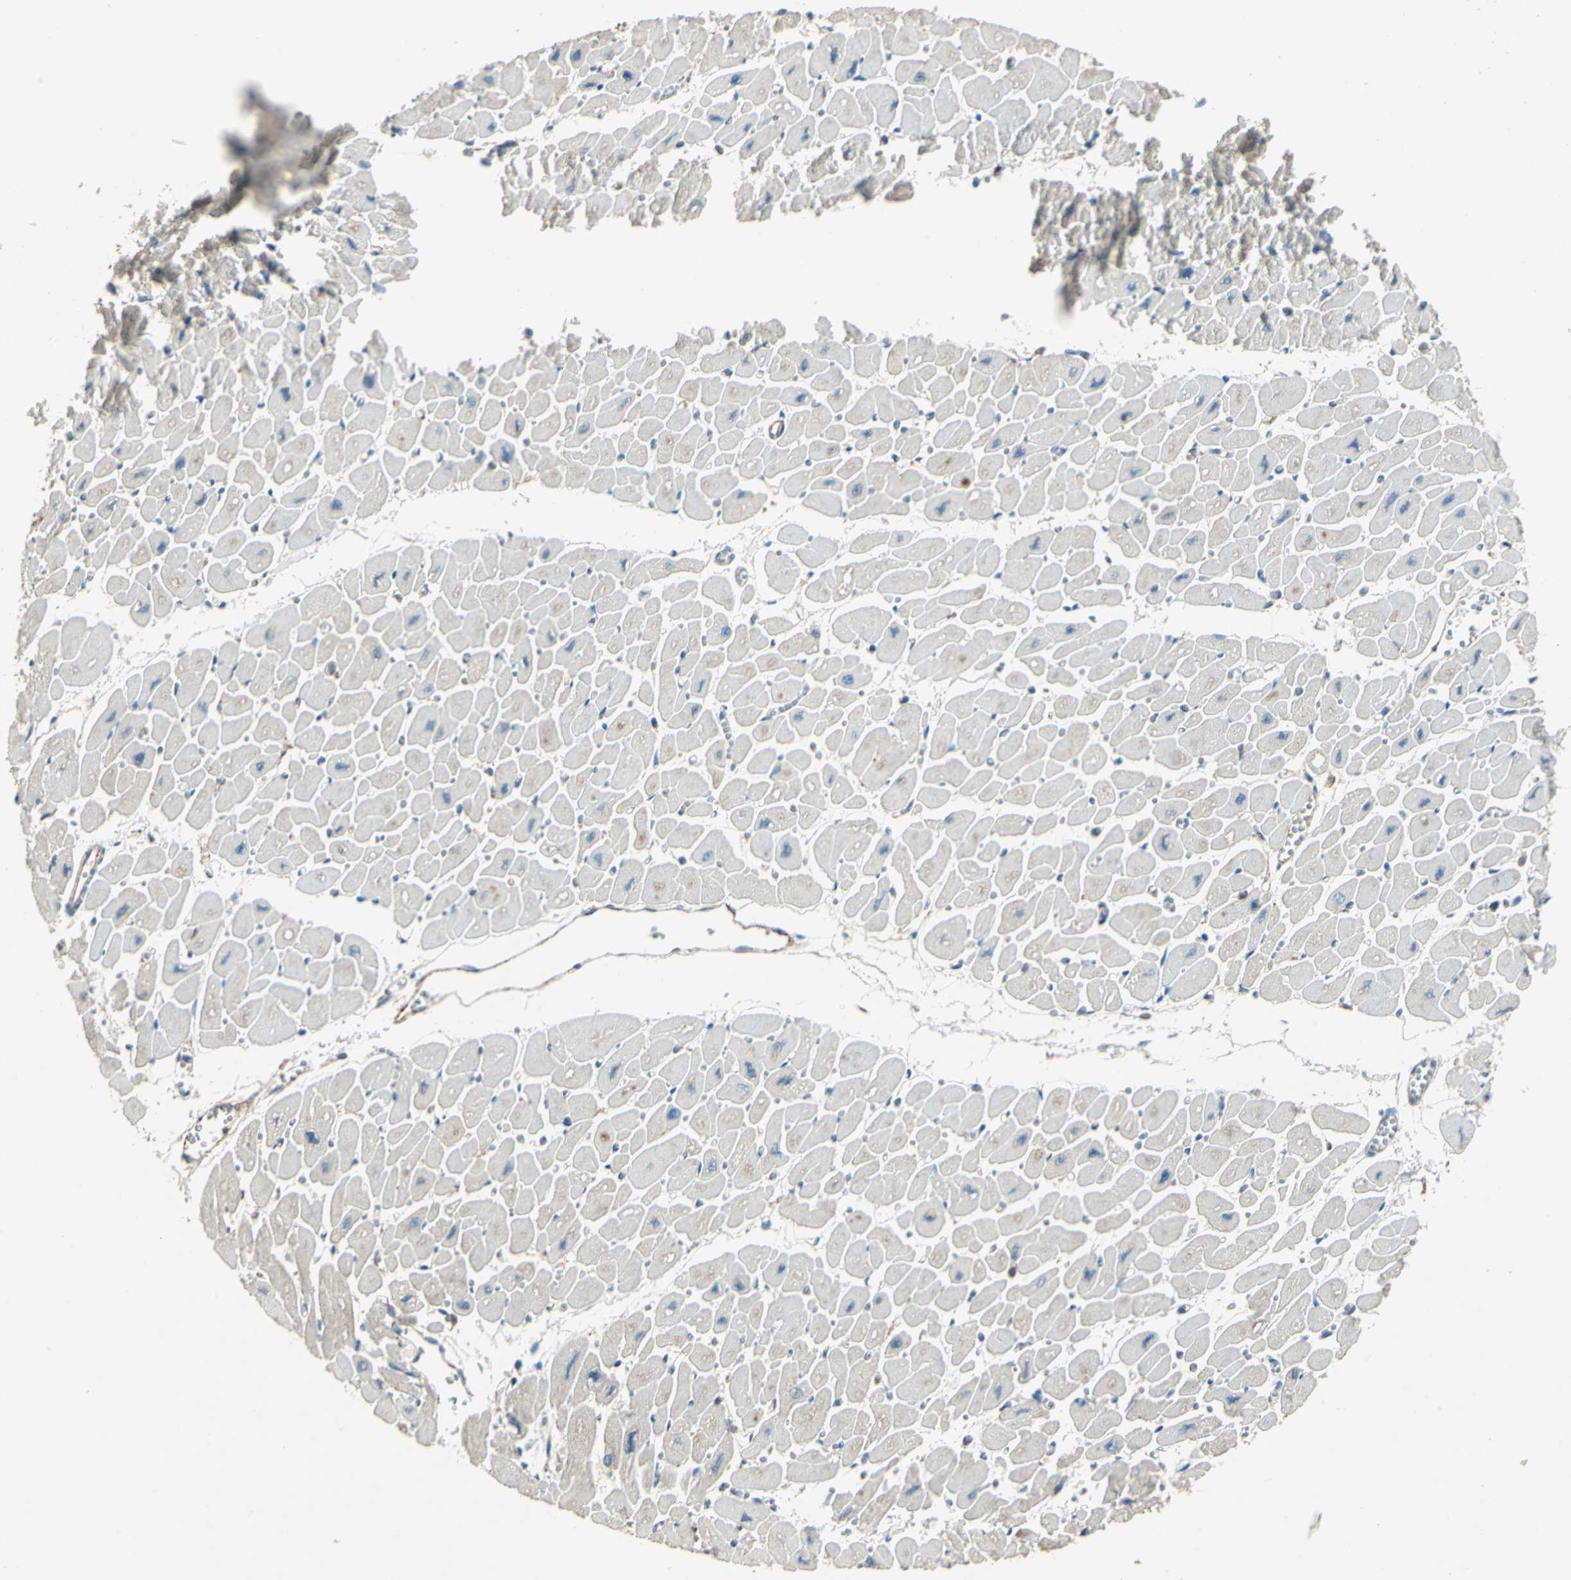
{"staining": {"intensity": "weak", "quantity": "<25%", "location": "cytoplasmic/membranous"}, "tissue": "heart muscle", "cell_type": "Cardiomyocytes", "image_type": "normal", "snomed": [{"axis": "morphology", "description": "Normal tissue, NOS"}, {"axis": "topography", "description": "Heart"}], "caption": "Normal heart muscle was stained to show a protein in brown. There is no significant staining in cardiomyocytes. (Brightfield microscopy of DAB immunohistochemistry at high magnification).", "gene": "RAPGEF1", "patient": {"sex": "female", "age": 54}}